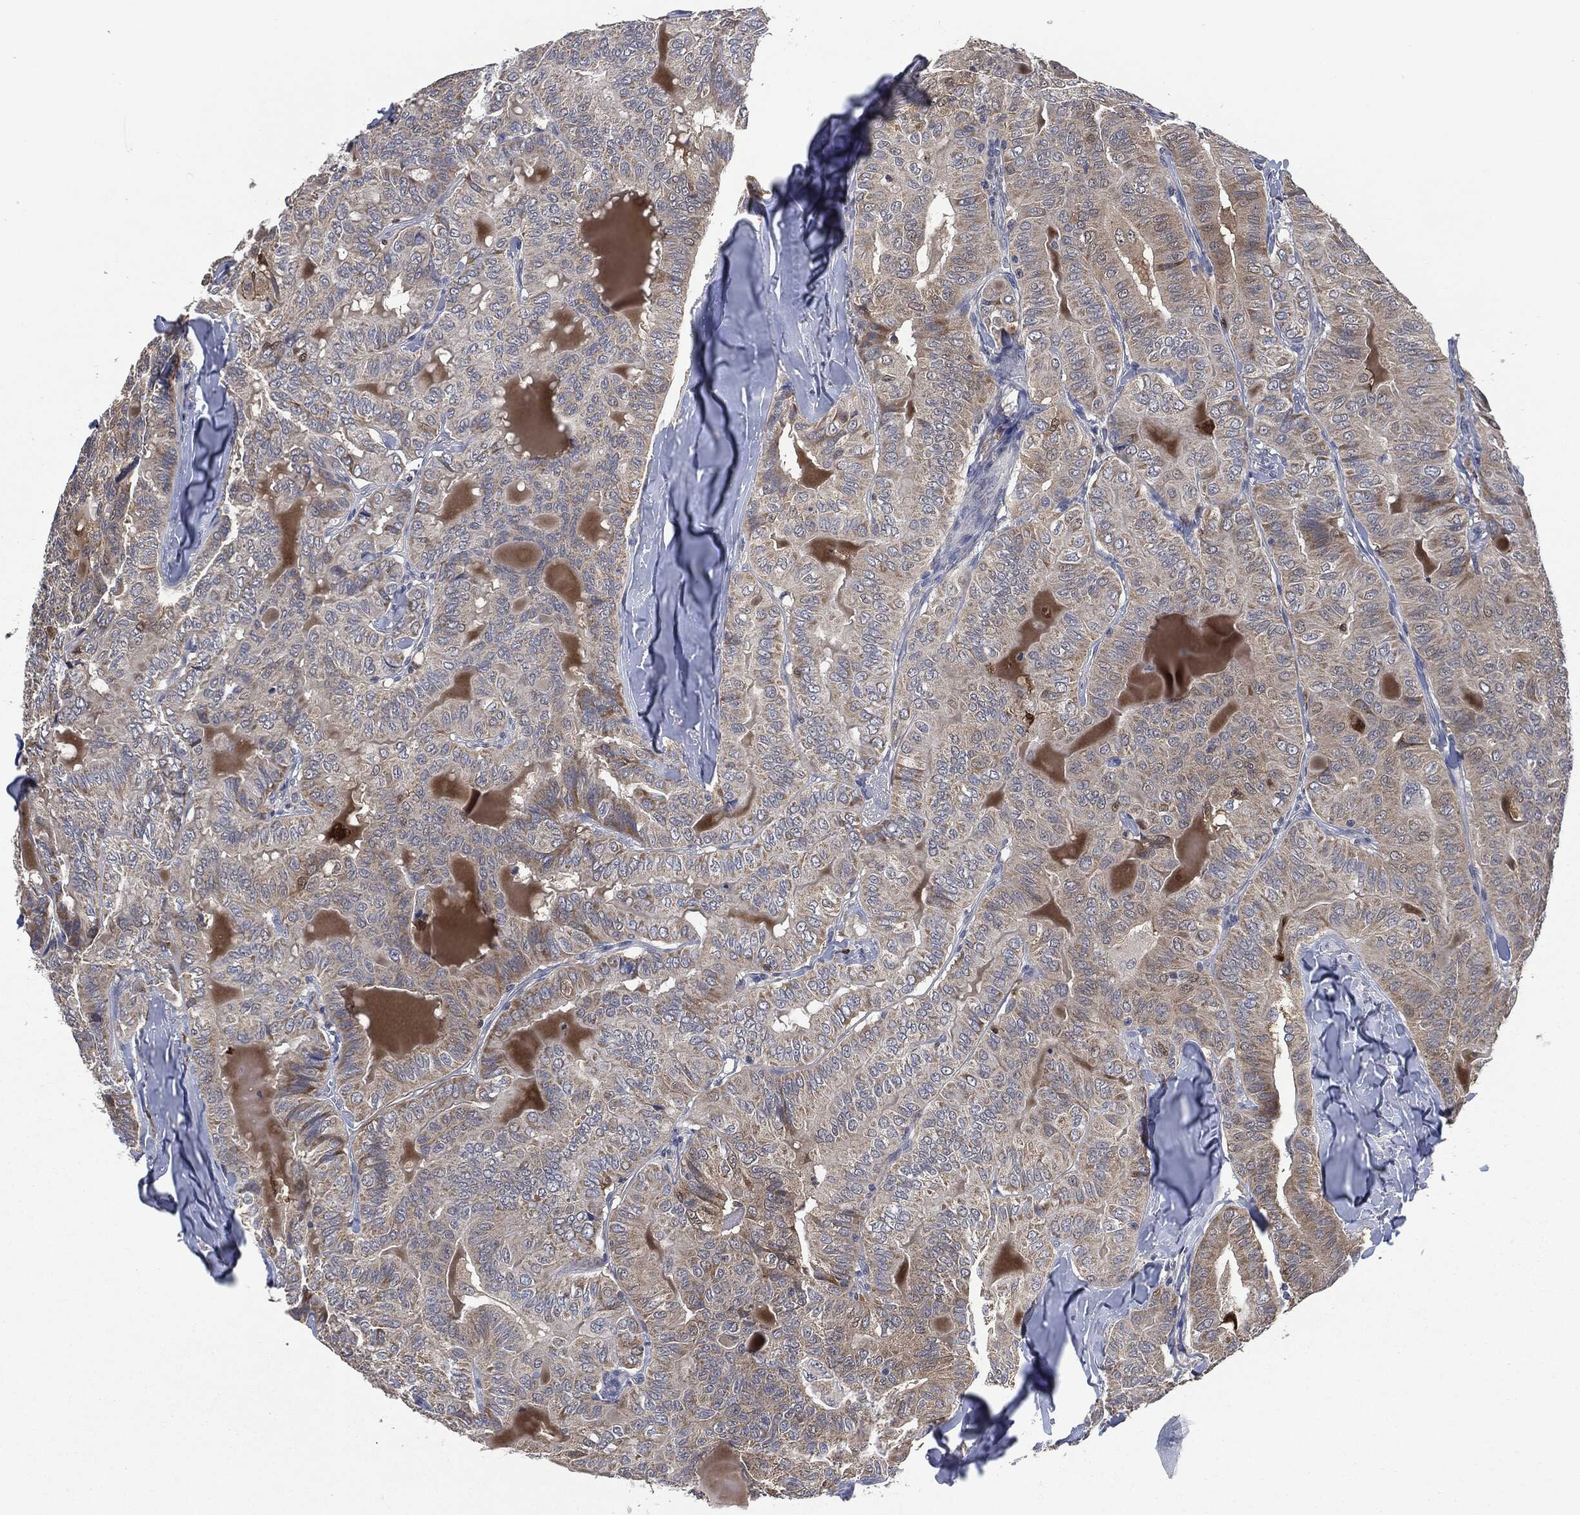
{"staining": {"intensity": "strong", "quantity": "<25%", "location": "cytoplasmic/membranous"}, "tissue": "thyroid cancer", "cell_type": "Tumor cells", "image_type": "cancer", "snomed": [{"axis": "morphology", "description": "Papillary adenocarcinoma, NOS"}, {"axis": "topography", "description": "Thyroid gland"}], "caption": "Thyroid cancer was stained to show a protein in brown. There is medium levels of strong cytoplasmic/membranous staining in about <25% of tumor cells.", "gene": "IL1RN", "patient": {"sex": "female", "age": 68}}